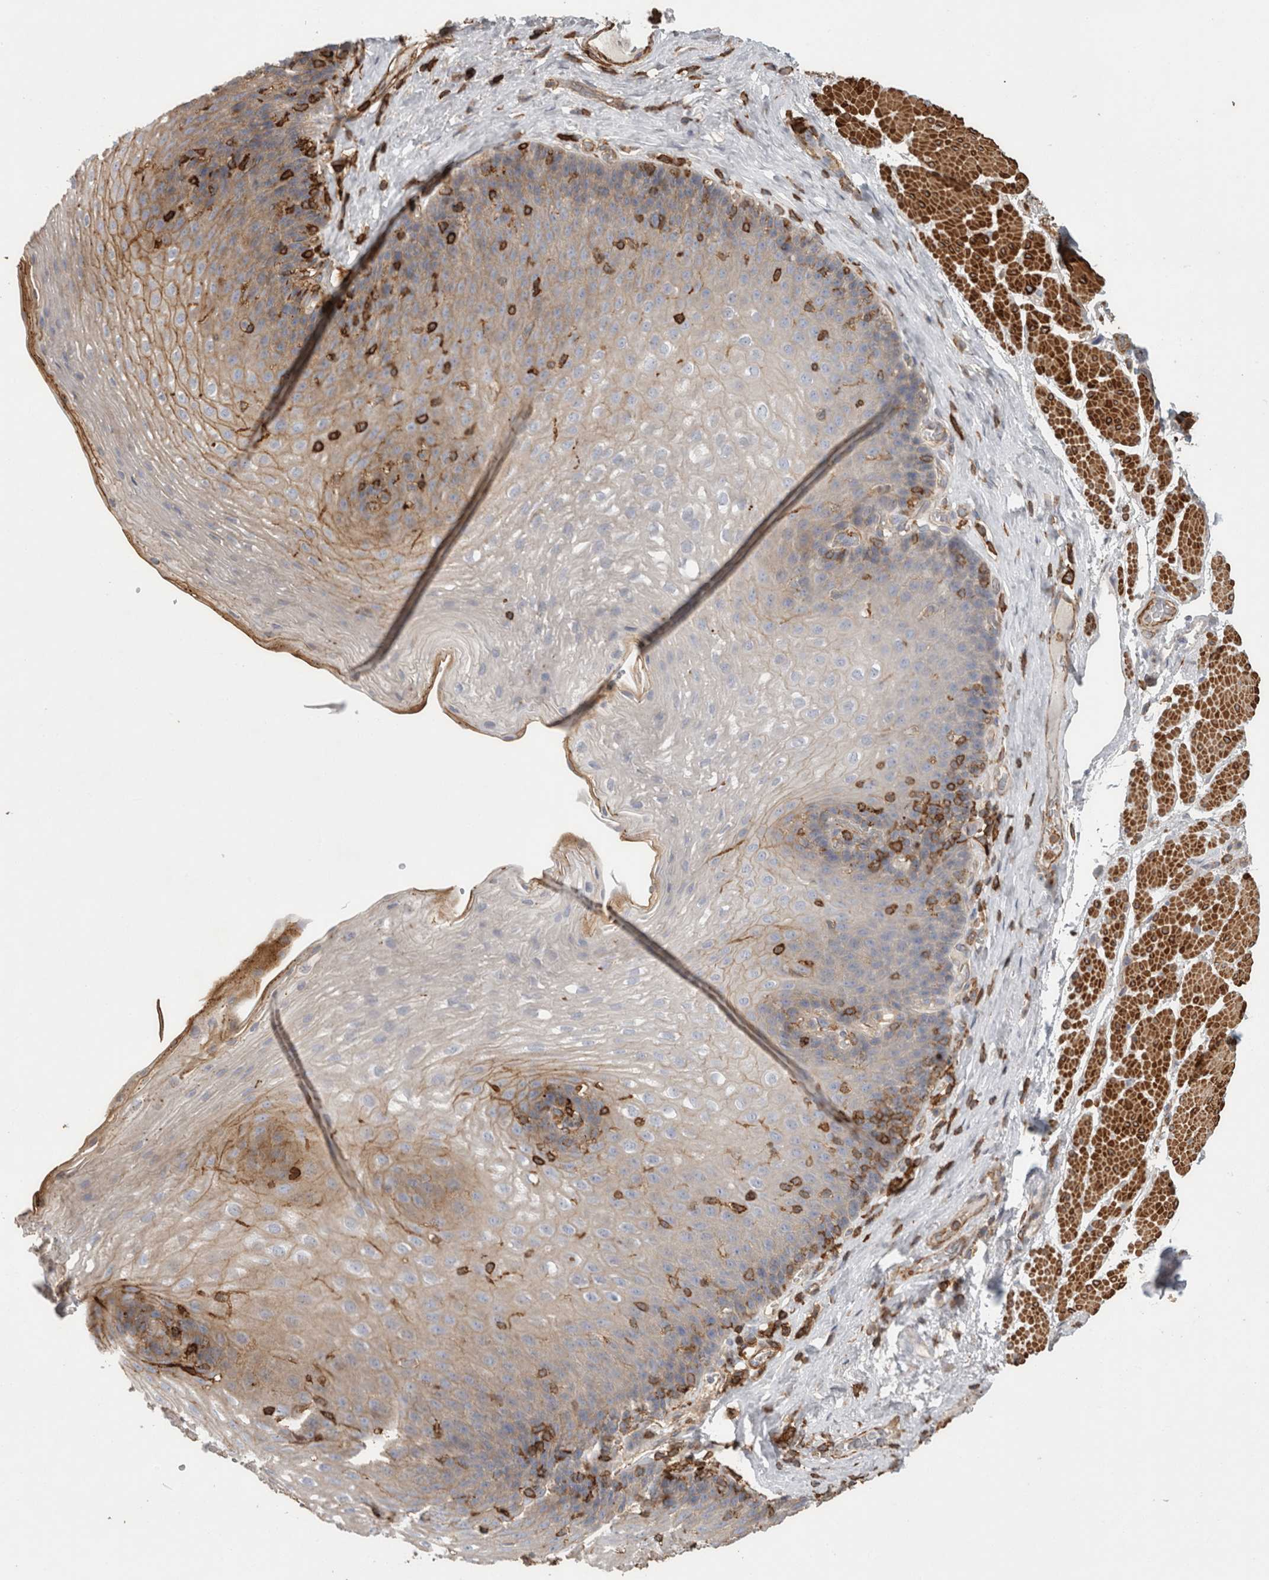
{"staining": {"intensity": "moderate", "quantity": "<25%", "location": "cytoplasmic/membranous"}, "tissue": "esophagus", "cell_type": "Squamous epithelial cells", "image_type": "normal", "snomed": [{"axis": "morphology", "description": "Normal tissue, NOS"}, {"axis": "topography", "description": "Esophagus"}], "caption": "Immunohistochemical staining of normal esophagus demonstrates <25% levels of moderate cytoplasmic/membranous protein positivity in approximately <25% of squamous epithelial cells. (Brightfield microscopy of DAB IHC at high magnification).", "gene": "GPER1", "patient": {"sex": "female", "age": 66}}